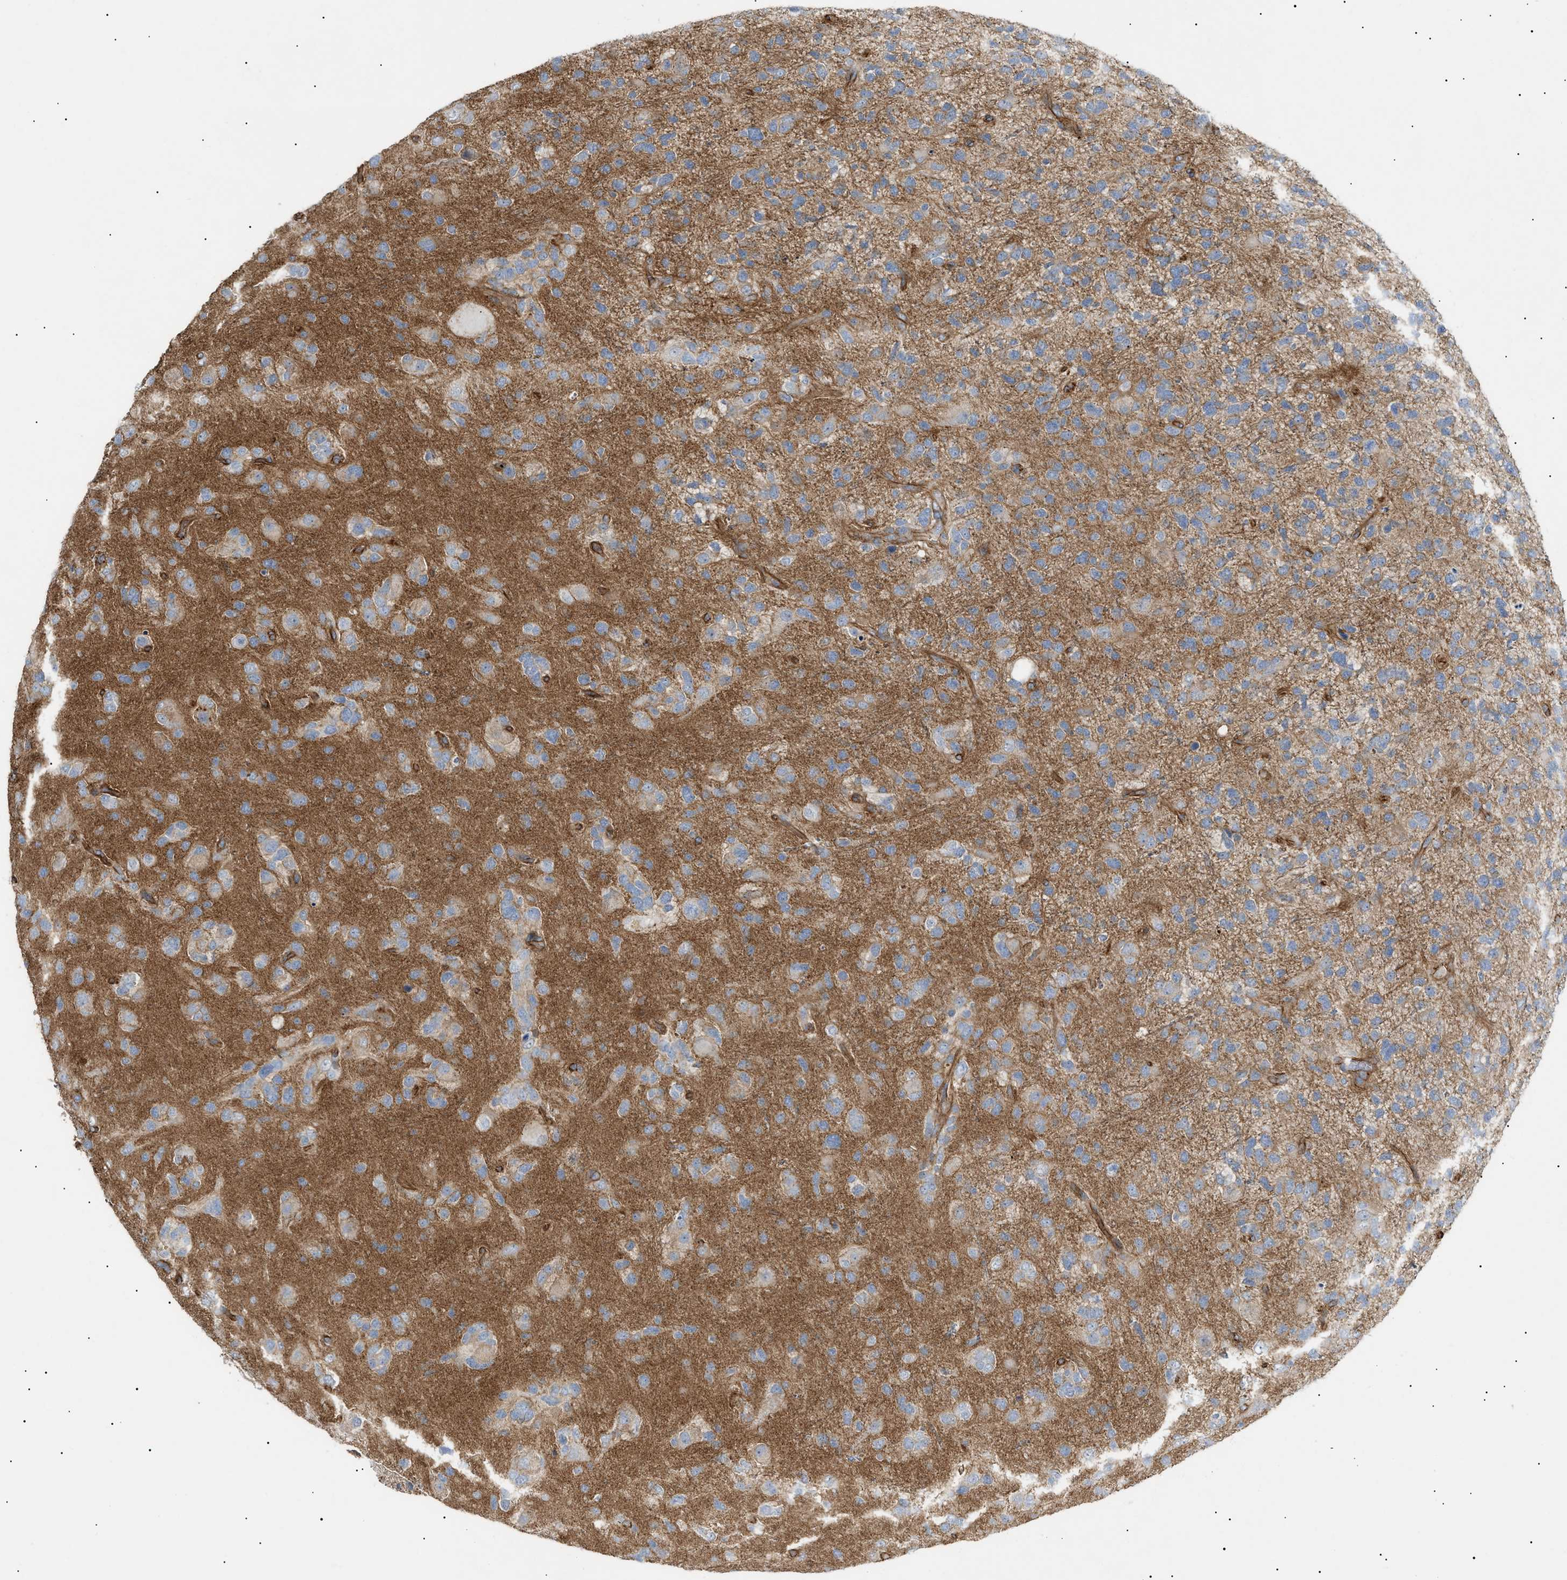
{"staining": {"intensity": "weak", "quantity": "<25%", "location": "cytoplasmic/membranous"}, "tissue": "glioma", "cell_type": "Tumor cells", "image_type": "cancer", "snomed": [{"axis": "morphology", "description": "Glioma, malignant, High grade"}, {"axis": "topography", "description": "Brain"}], "caption": "Tumor cells show no significant protein staining in glioma.", "gene": "ZFHX2", "patient": {"sex": "female", "age": 58}}